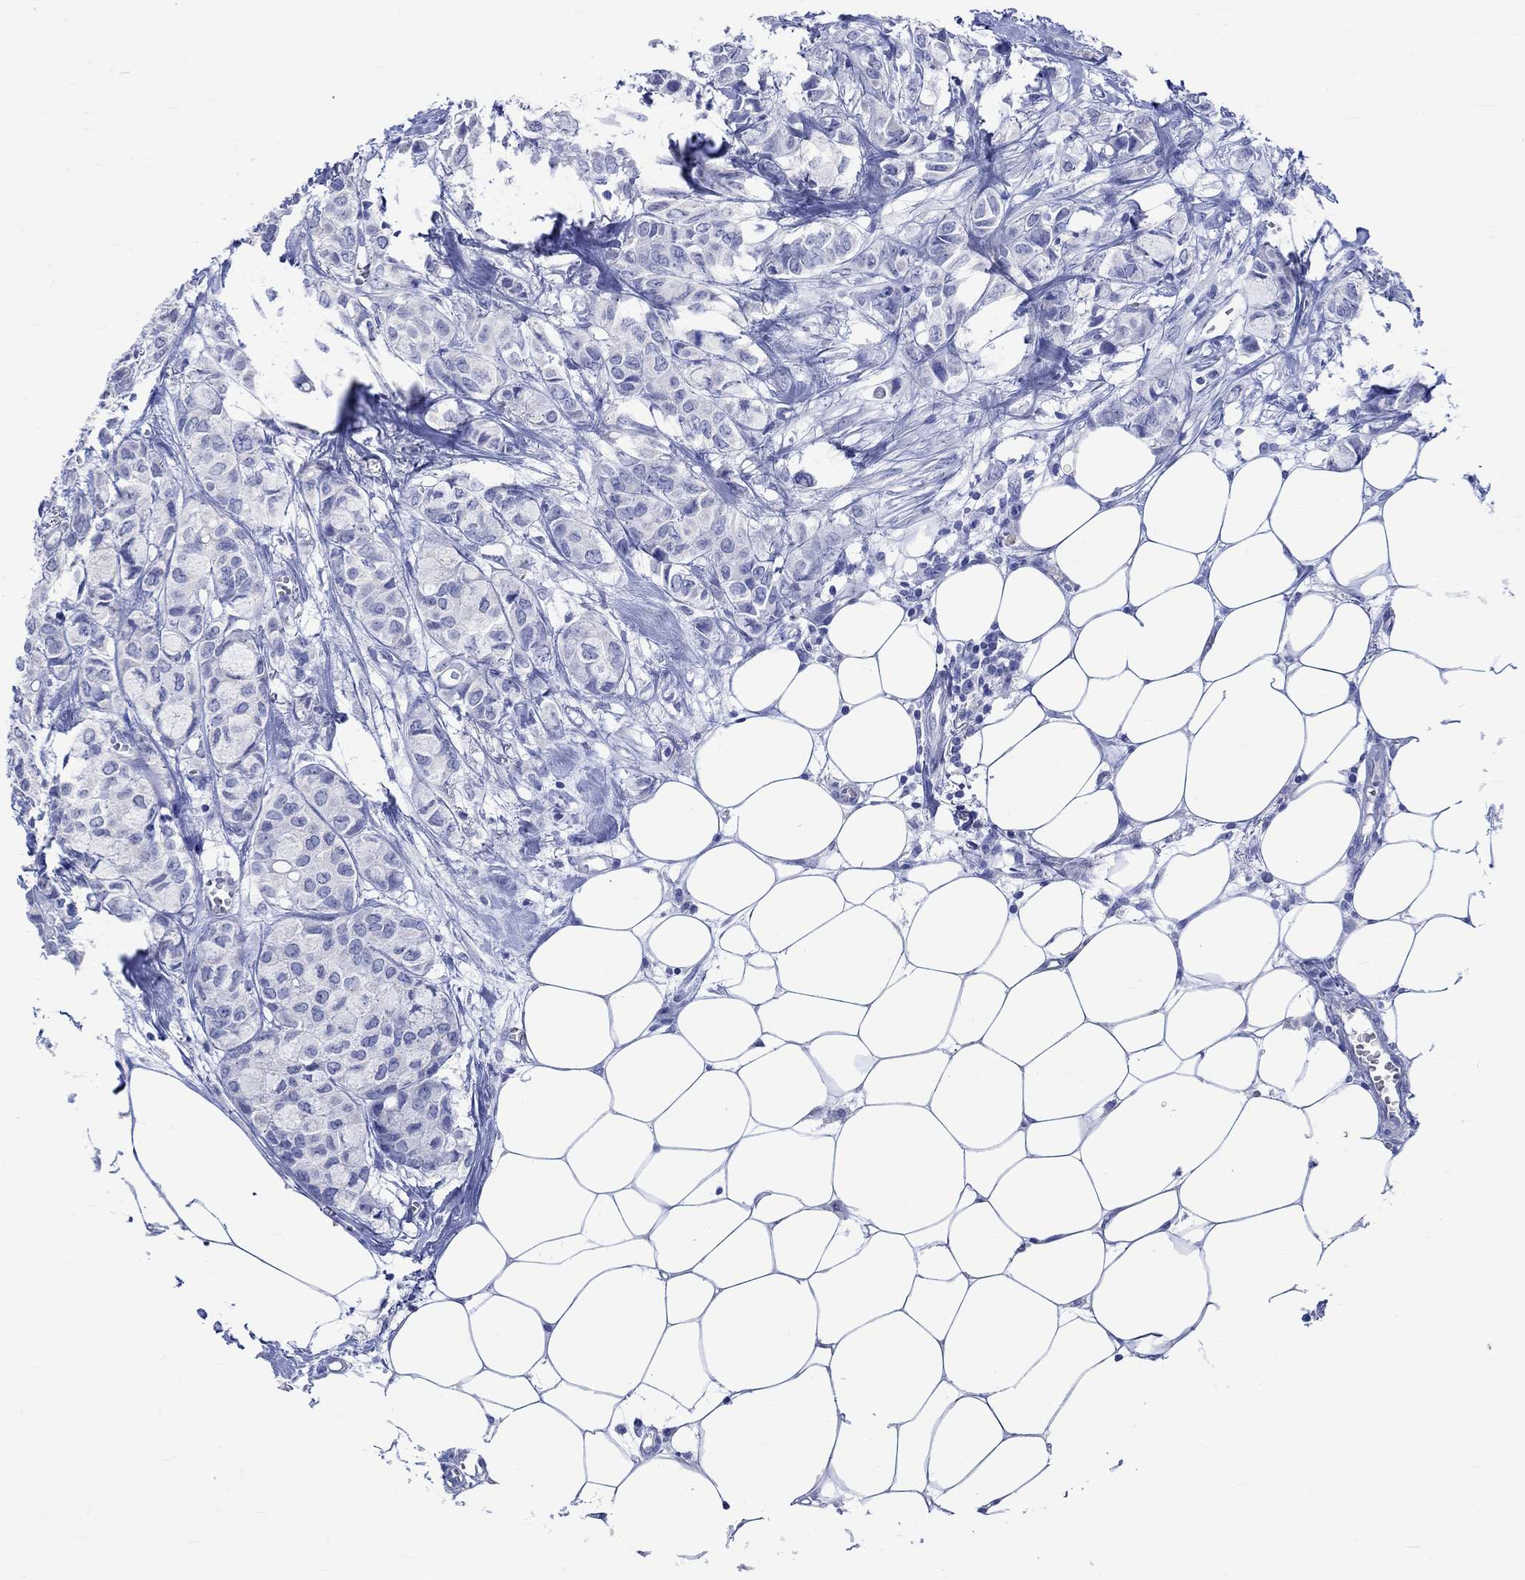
{"staining": {"intensity": "negative", "quantity": "none", "location": "none"}, "tissue": "breast cancer", "cell_type": "Tumor cells", "image_type": "cancer", "snomed": [{"axis": "morphology", "description": "Duct carcinoma"}, {"axis": "topography", "description": "Breast"}], "caption": "The histopathology image displays no significant staining in tumor cells of breast intraductal carcinoma. (DAB (3,3'-diaminobenzidine) IHC with hematoxylin counter stain).", "gene": "KLHL33", "patient": {"sex": "female", "age": 85}}